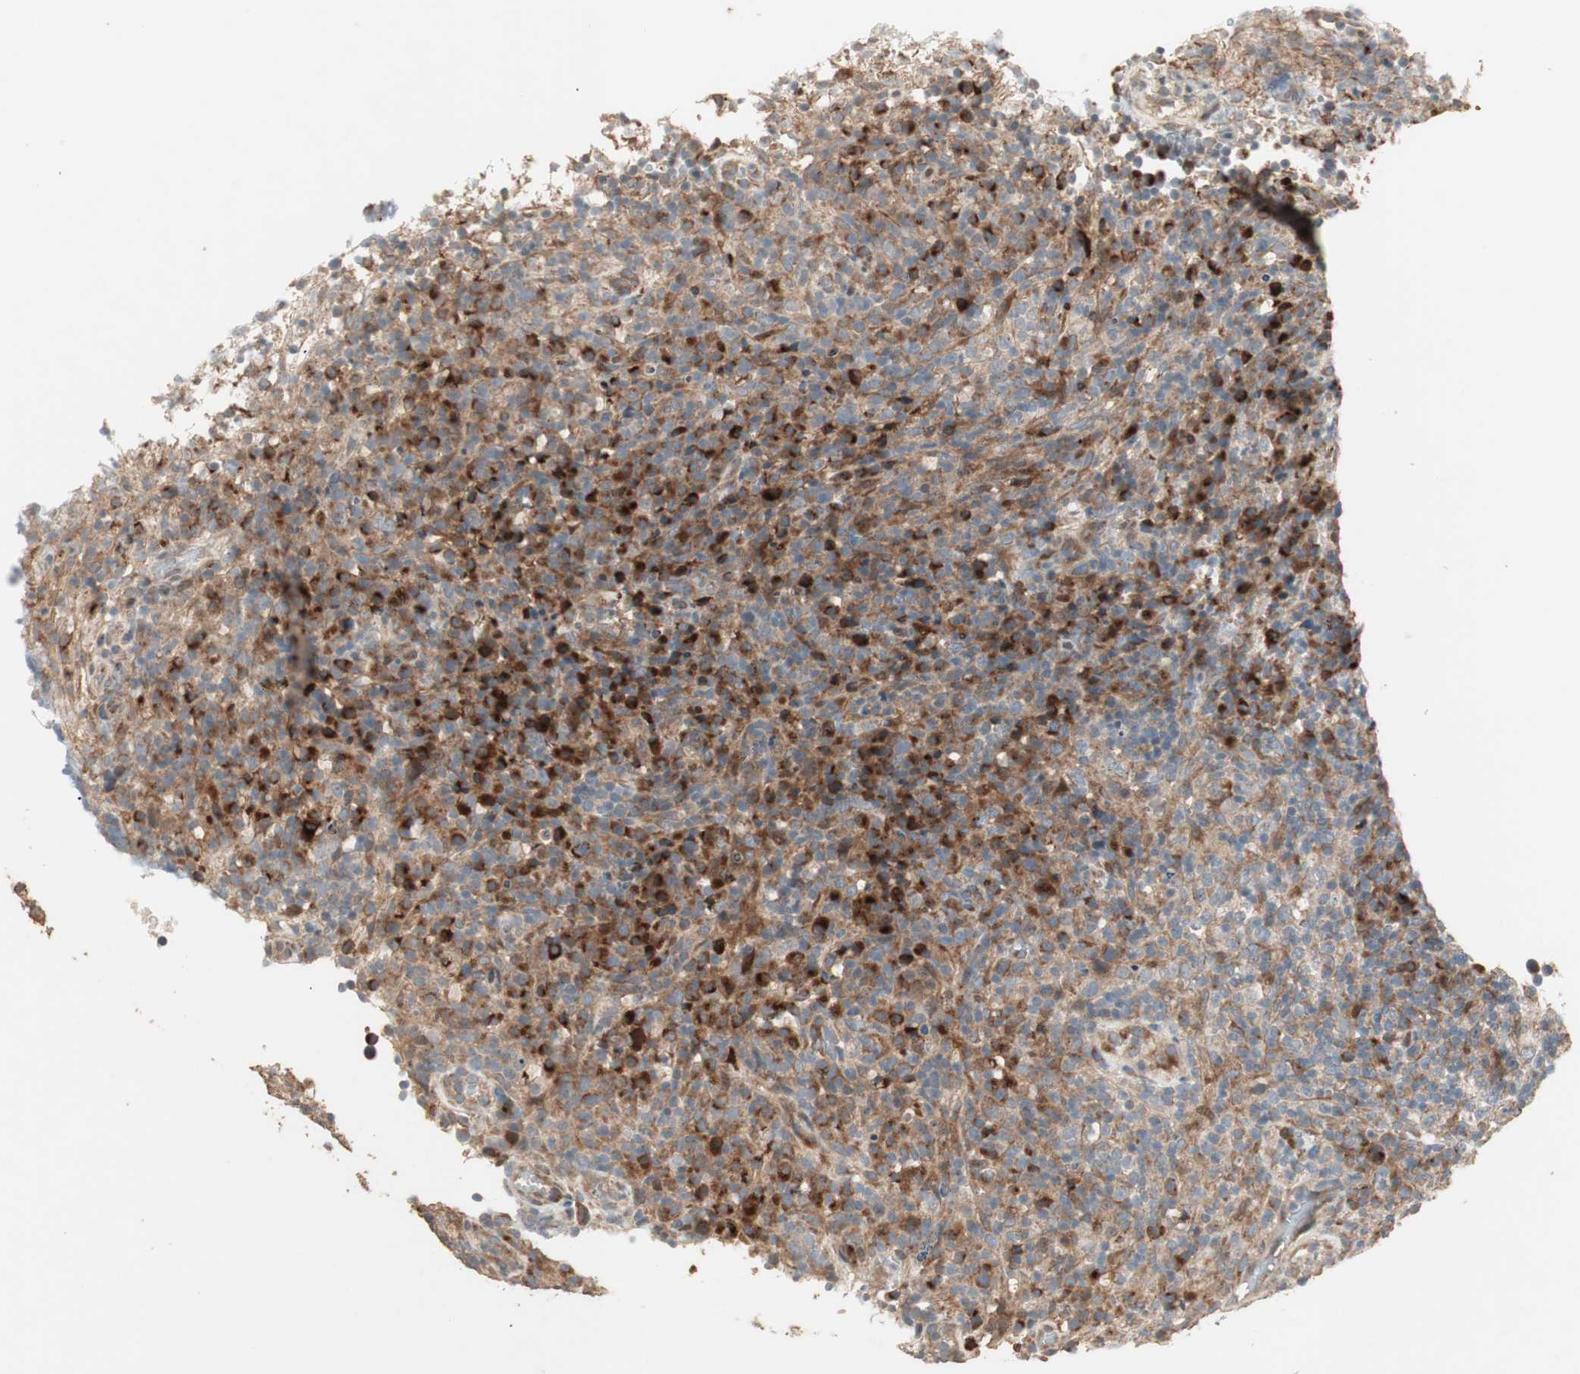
{"staining": {"intensity": "strong", "quantity": ">75%", "location": "cytoplasmic/membranous"}, "tissue": "lymphoma", "cell_type": "Tumor cells", "image_type": "cancer", "snomed": [{"axis": "morphology", "description": "Malignant lymphoma, non-Hodgkin's type, High grade"}, {"axis": "topography", "description": "Lymph node"}], "caption": "Lymphoma stained with a protein marker reveals strong staining in tumor cells.", "gene": "RARRES1", "patient": {"sex": "female", "age": 76}}